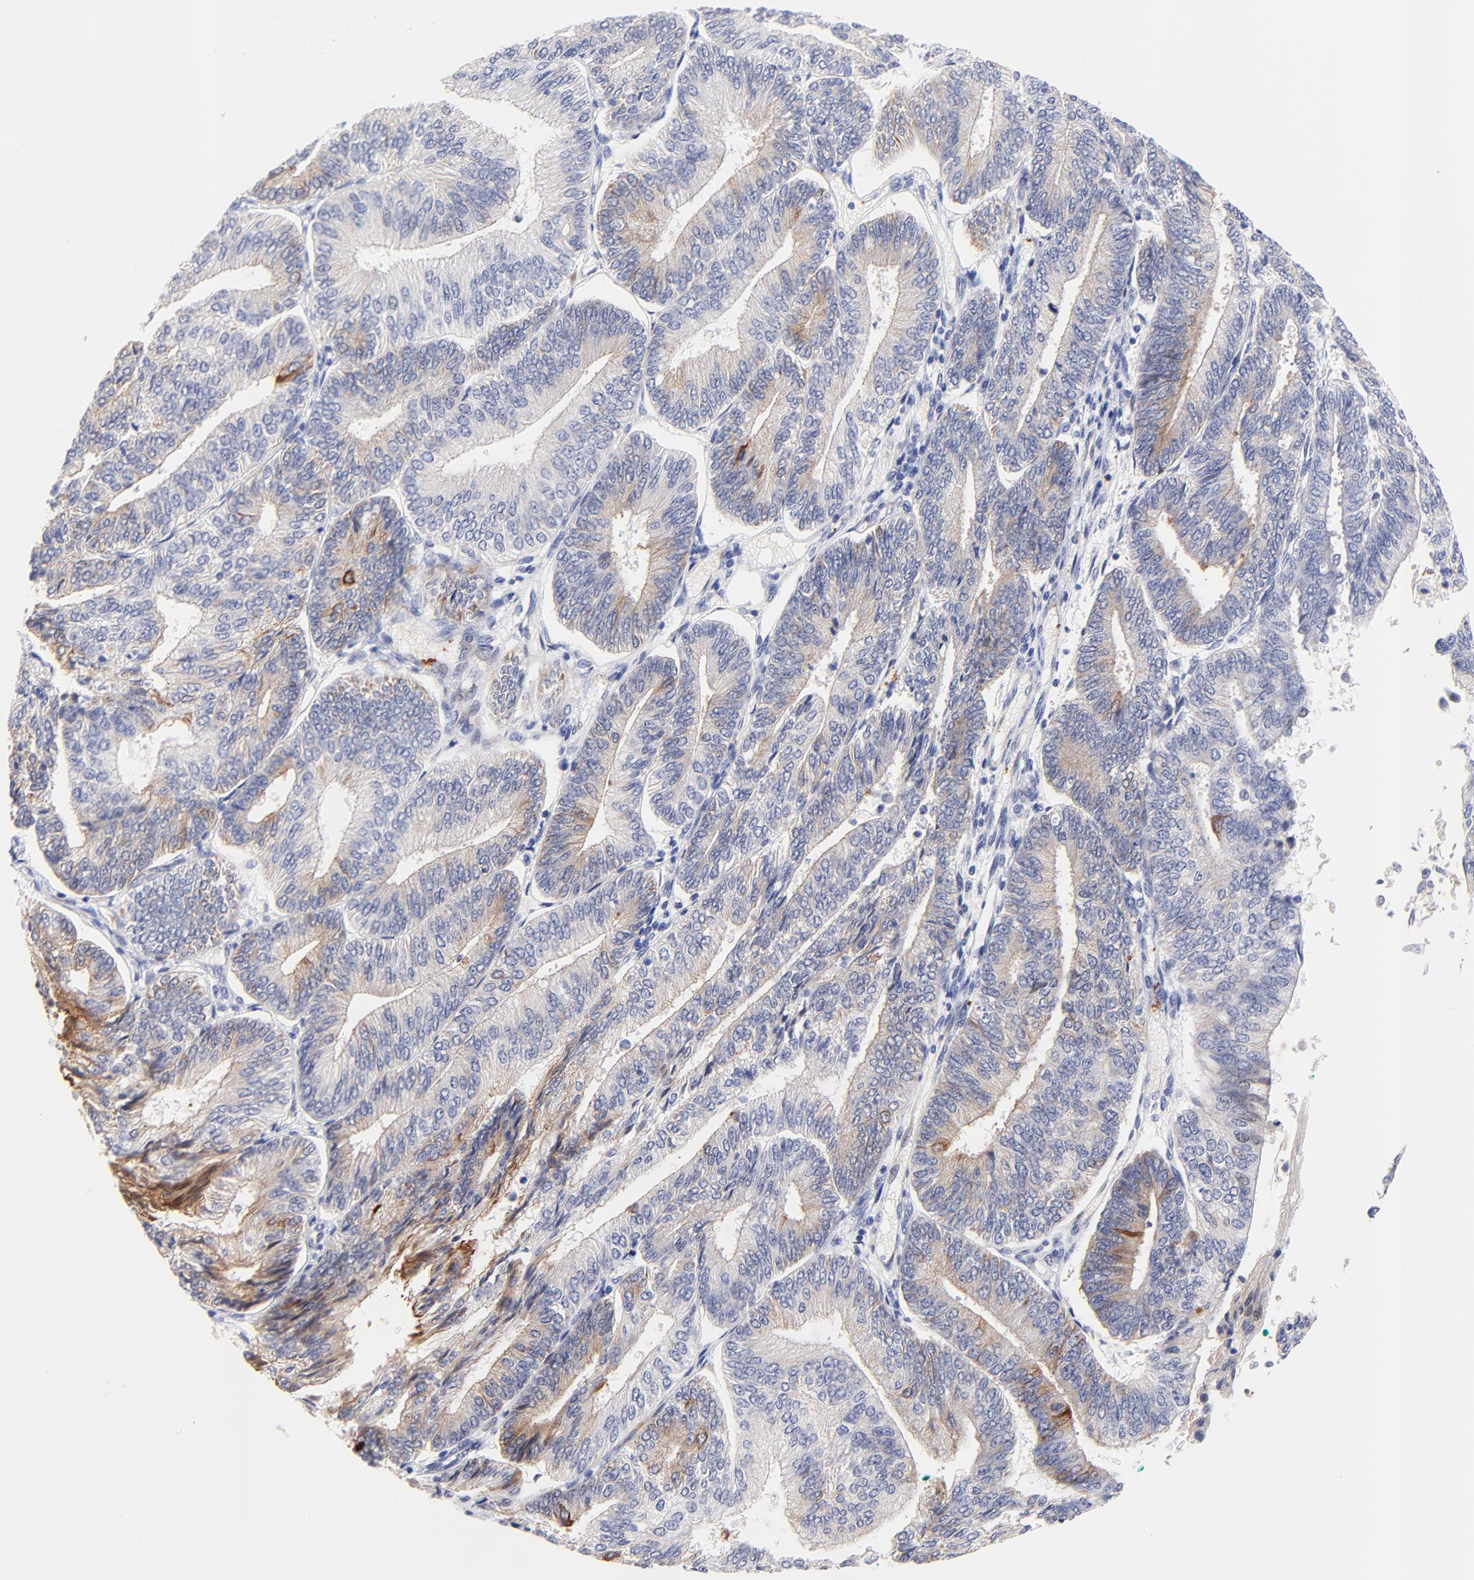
{"staining": {"intensity": "moderate", "quantity": "<25%", "location": "cytoplasmic/membranous"}, "tissue": "endometrial cancer", "cell_type": "Tumor cells", "image_type": "cancer", "snomed": [{"axis": "morphology", "description": "Adenocarcinoma, NOS"}, {"axis": "topography", "description": "Endometrium"}], "caption": "Adenocarcinoma (endometrial) tissue demonstrates moderate cytoplasmic/membranous positivity in approximately <25% of tumor cells (brown staining indicates protein expression, while blue staining denotes nuclei).", "gene": "FAM117B", "patient": {"sex": "female", "age": 55}}